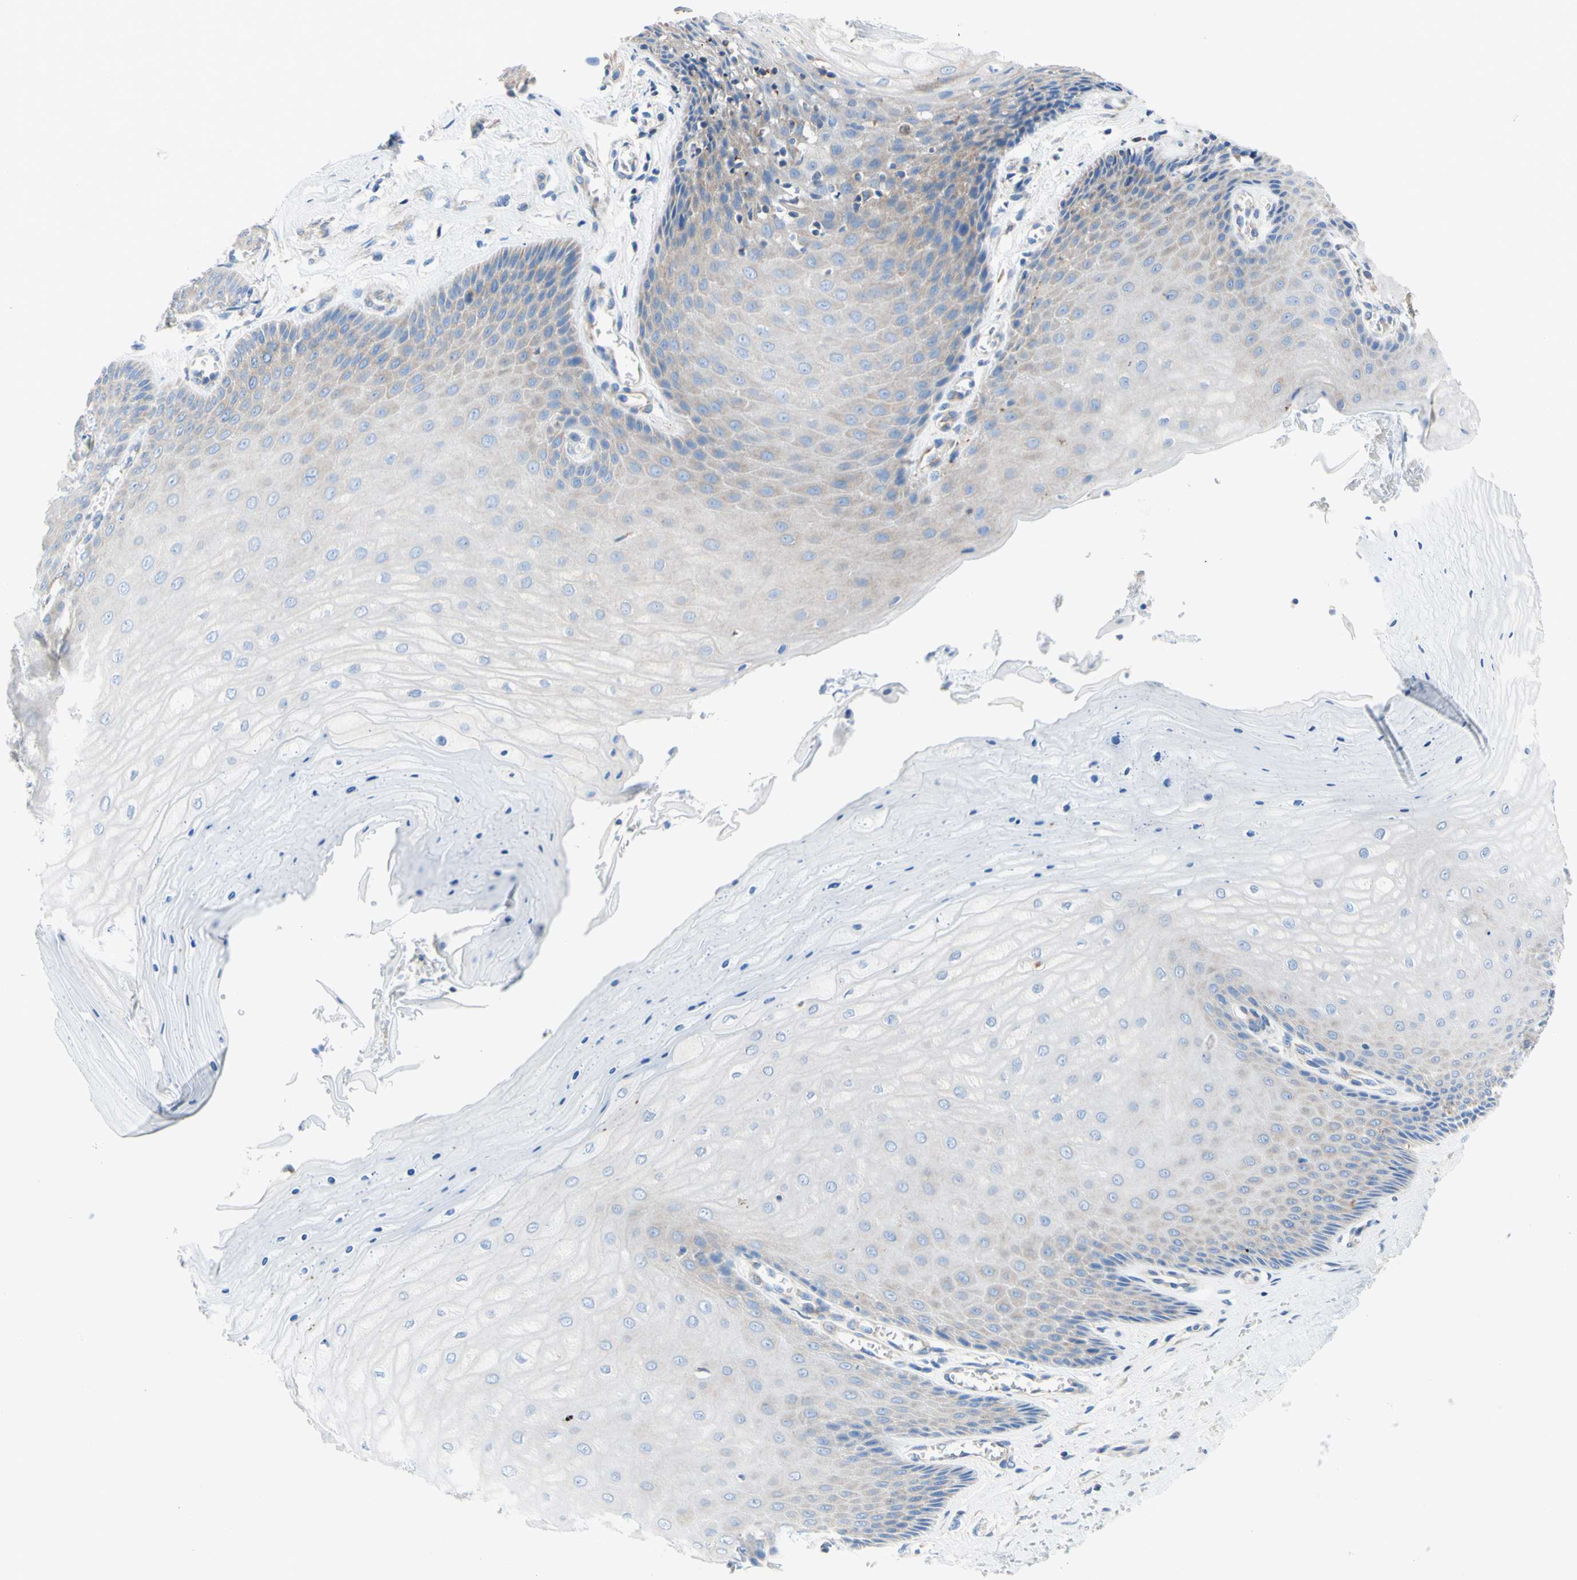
{"staining": {"intensity": "negative", "quantity": "none", "location": "none"}, "tissue": "cervix", "cell_type": "Glandular cells", "image_type": "normal", "snomed": [{"axis": "morphology", "description": "Normal tissue, NOS"}, {"axis": "topography", "description": "Cervix"}], "caption": "Normal cervix was stained to show a protein in brown. There is no significant staining in glandular cells. (DAB (3,3'-diaminobenzidine) immunohistochemistry, high magnification).", "gene": "RETREG2", "patient": {"sex": "female", "age": 55}}